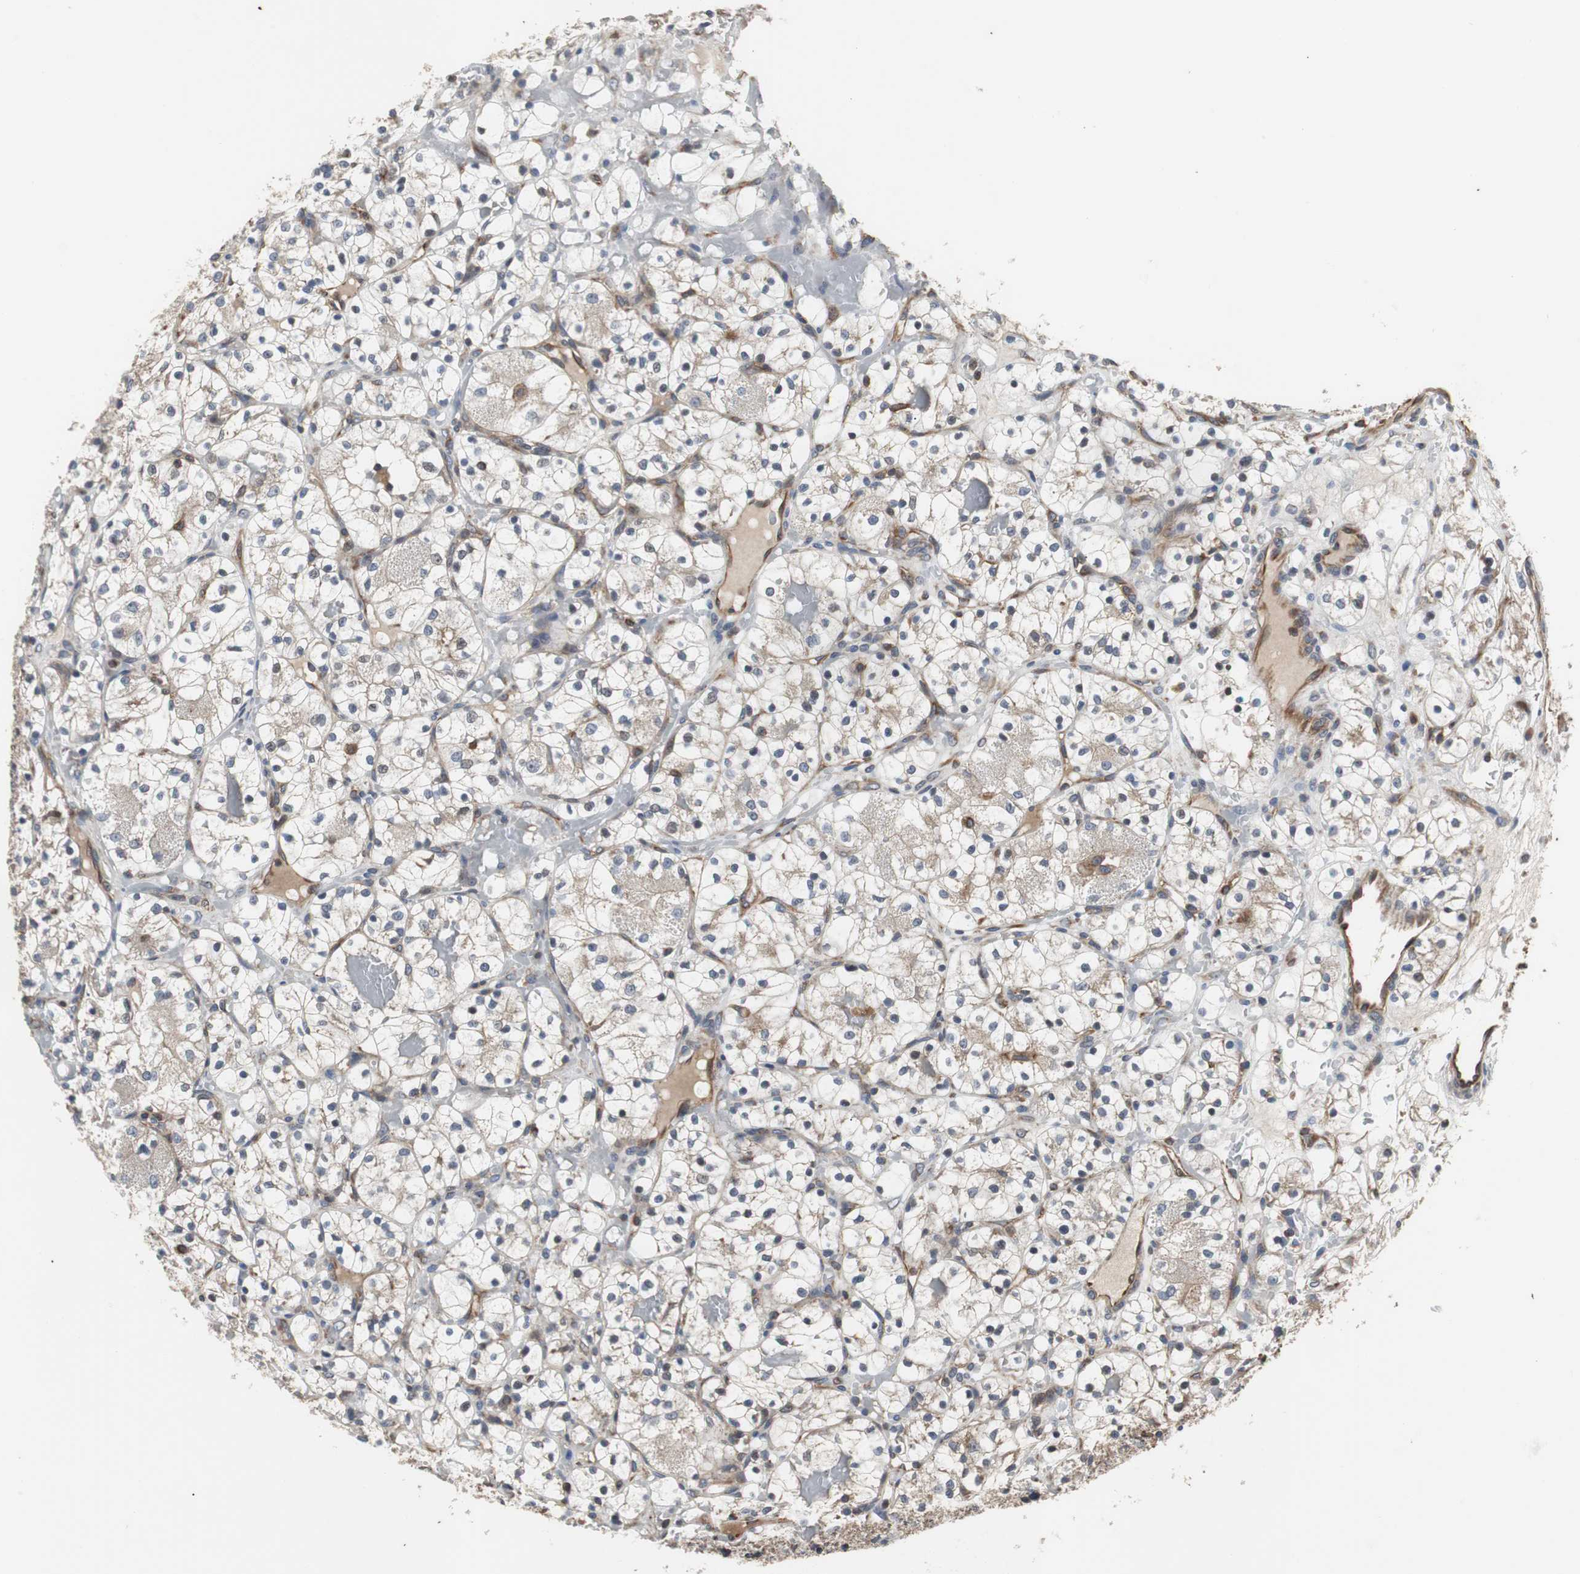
{"staining": {"intensity": "weak", "quantity": "<25%", "location": "cytoplasmic/membranous"}, "tissue": "renal cancer", "cell_type": "Tumor cells", "image_type": "cancer", "snomed": [{"axis": "morphology", "description": "Adenocarcinoma, NOS"}, {"axis": "topography", "description": "Kidney"}], "caption": "Photomicrograph shows no significant protein positivity in tumor cells of renal cancer.", "gene": "ACTR3", "patient": {"sex": "female", "age": 60}}